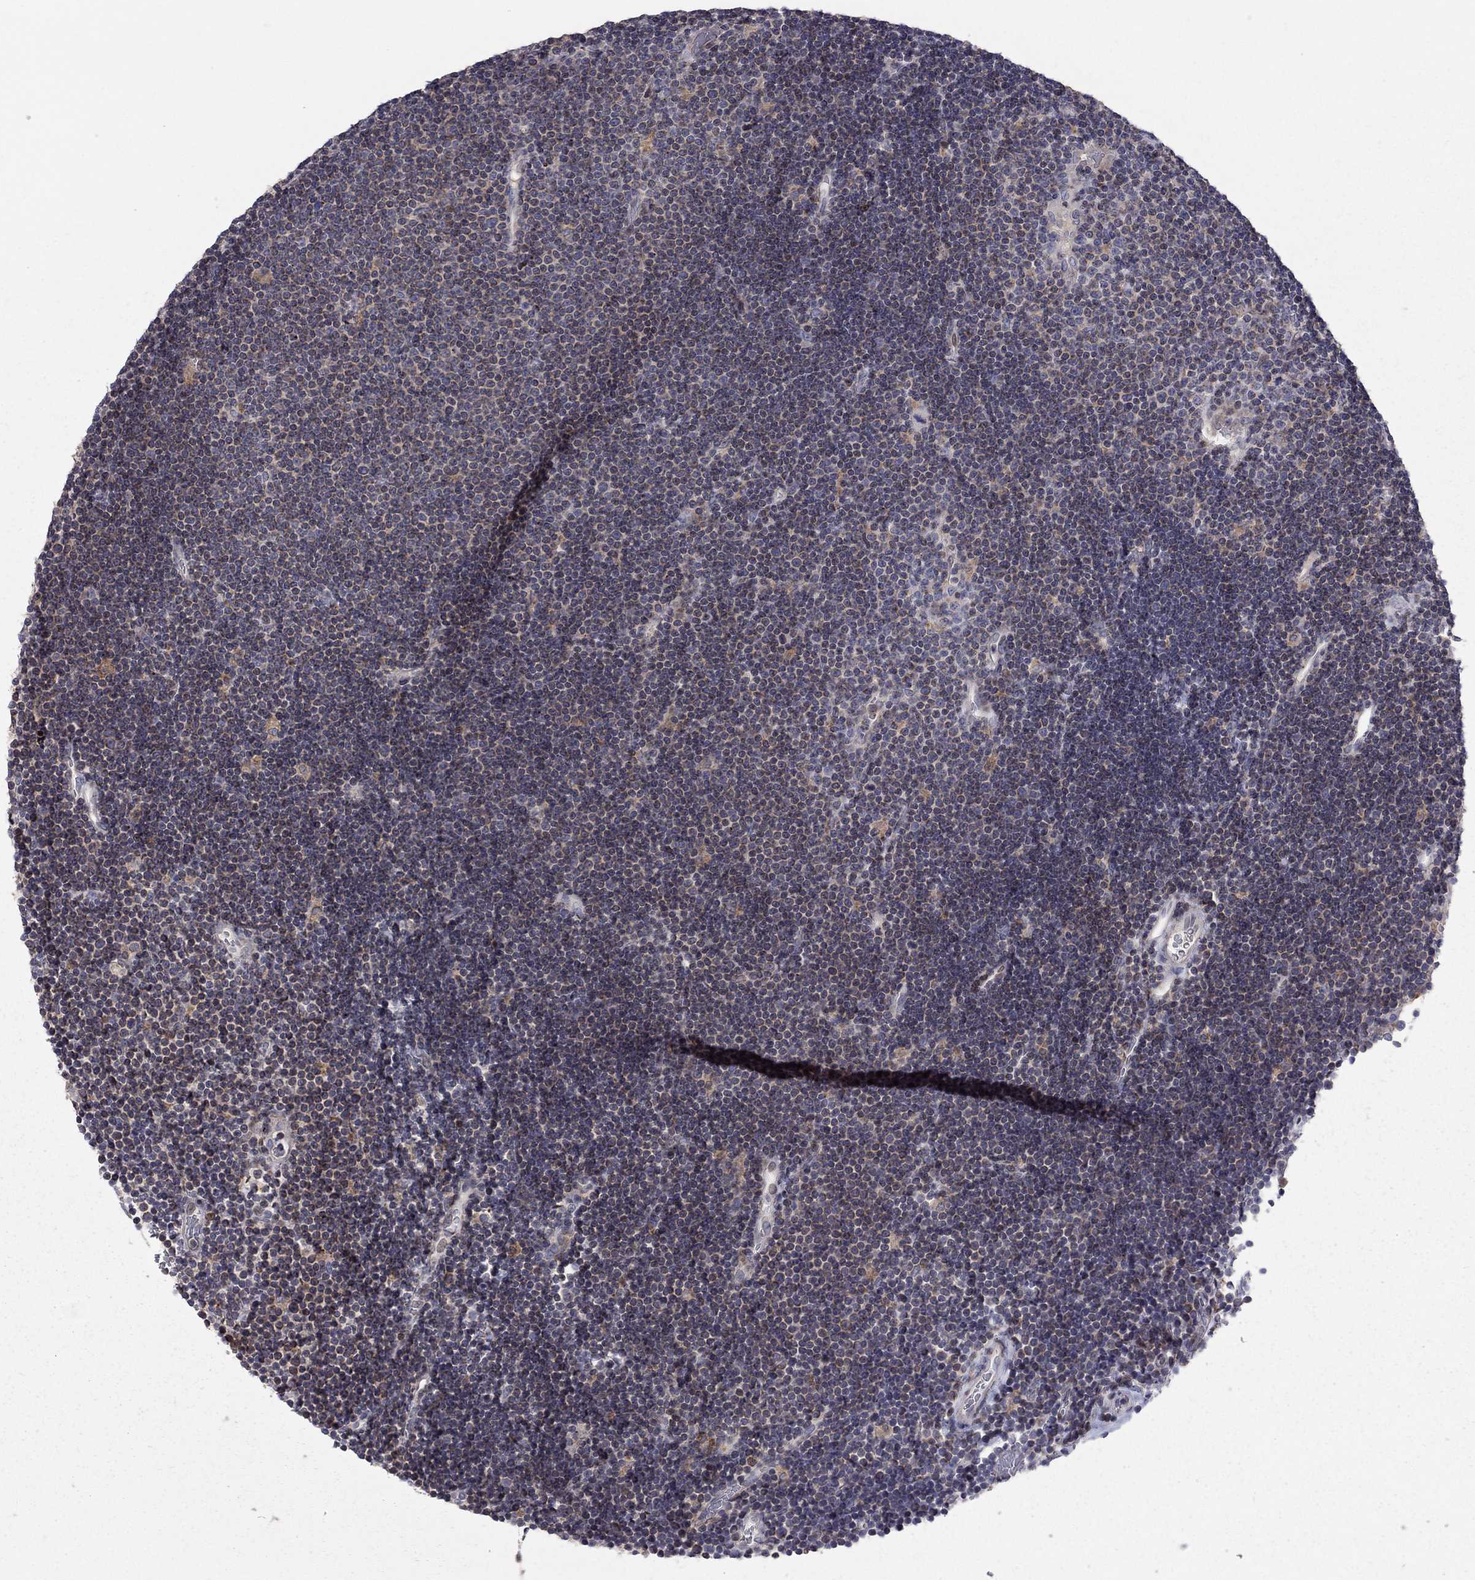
{"staining": {"intensity": "weak", "quantity": ">75%", "location": "cytoplasmic/membranous"}, "tissue": "lymphoma", "cell_type": "Tumor cells", "image_type": "cancer", "snomed": [{"axis": "morphology", "description": "Malignant lymphoma, non-Hodgkin's type, Low grade"}, {"axis": "topography", "description": "Brain"}], "caption": "Brown immunohistochemical staining in human lymphoma displays weak cytoplasmic/membranous positivity in approximately >75% of tumor cells. (Brightfield microscopy of DAB IHC at high magnification).", "gene": "ERN2", "patient": {"sex": "female", "age": 66}}